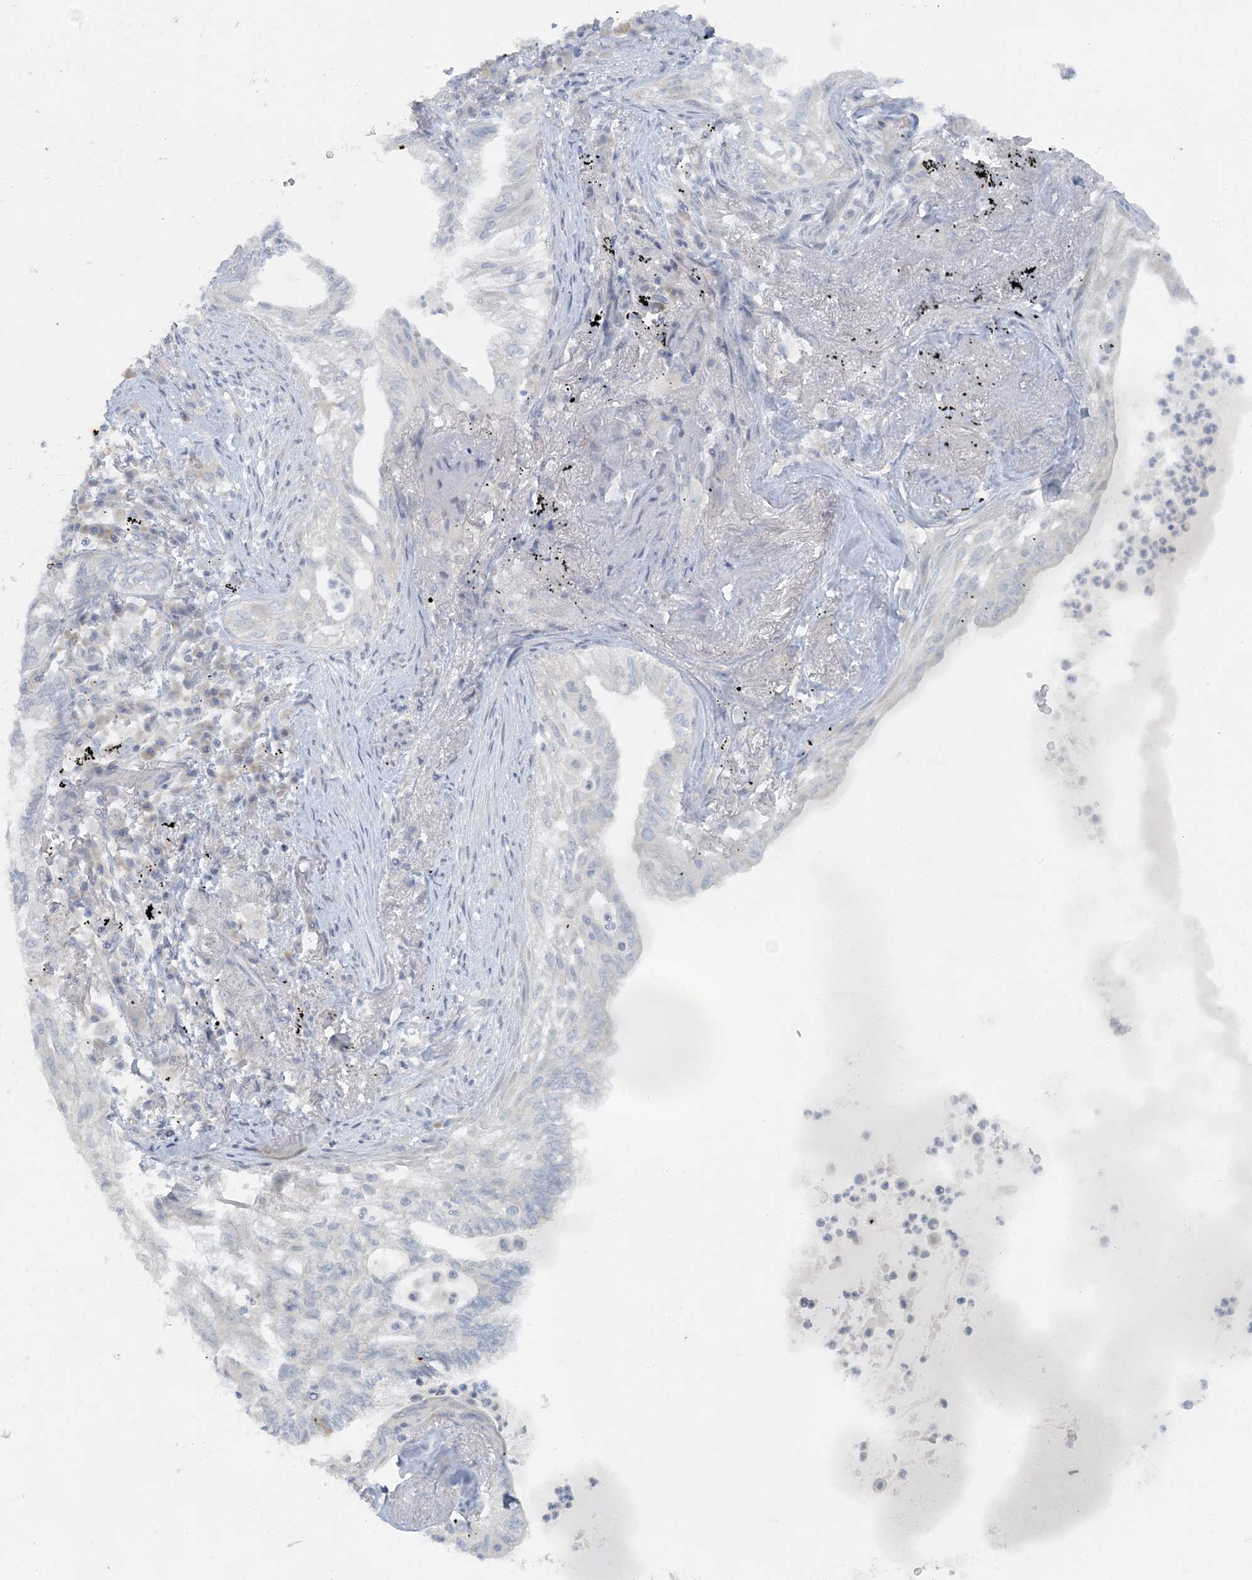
{"staining": {"intensity": "negative", "quantity": "none", "location": "none"}, "tissue": "lung cancer", "cell_type": "Tumor cells", "image_type": "cancer", "snomed": [{"axis": "morphology", "description": "Adenocarcinoma, NOS"}, {"axis": "topography", "description": "Lung"}], "caption": "Immunohistochemical staining of lung cancer (adenocarcinoma) shows no significant positivity in tumor cells.", "gene": "AK9", "patient": {"sex": "female", "age": 70}}